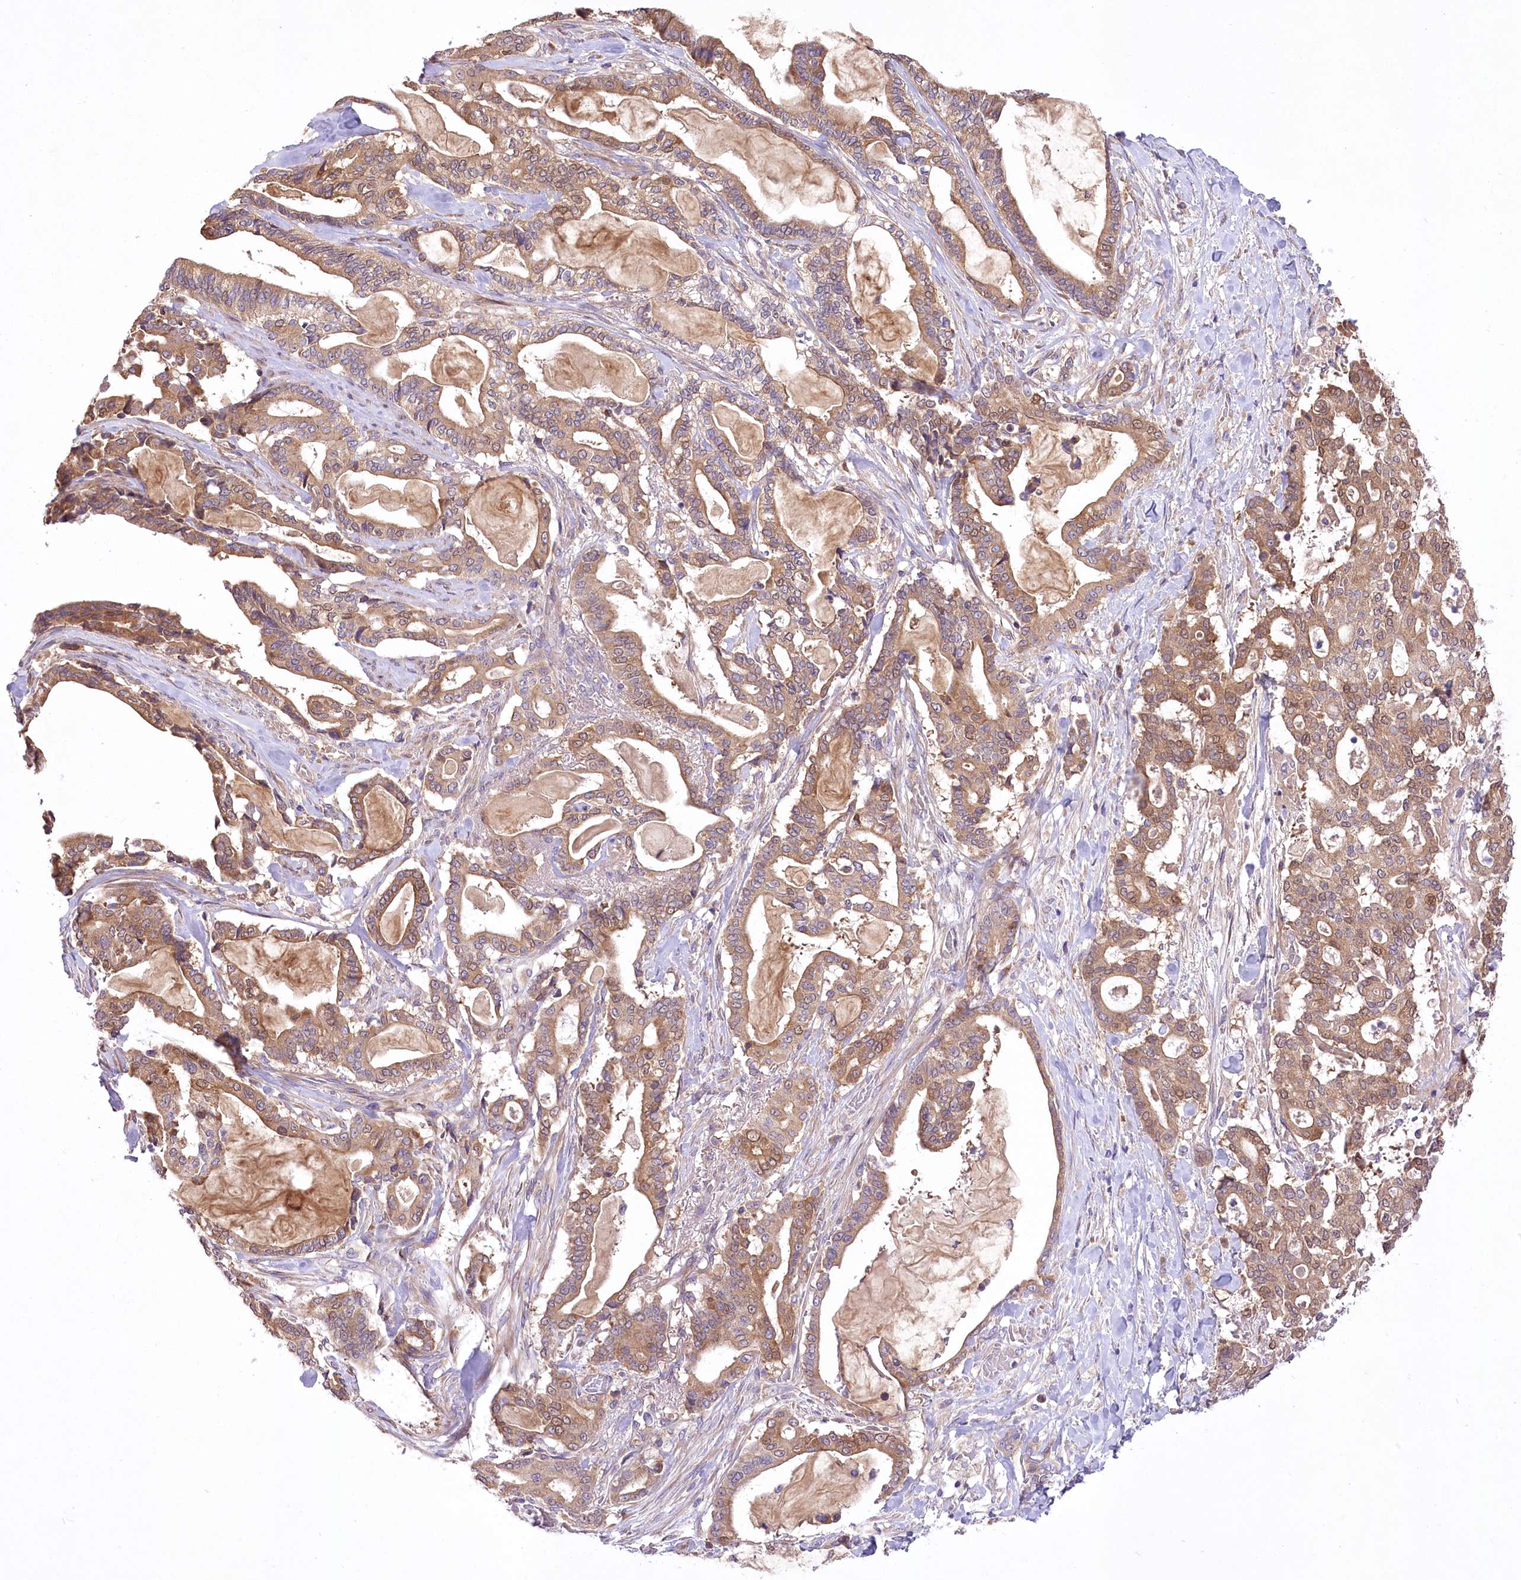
{"staining": {"intensity": "moderate", "quantity": ">75%", "location": "cytoplasmic/membranous,nuclear"}, "tissue": "pancreatic cancer", "cell_type": "Tumor cells", "image_type": "cancer", "snomed": [{"axis": "morphology", "description": "Adenocarcinoma, NOS"}, {"axis": "topography", "description": "Pancreas"}], "caption": "The immunohistochemical stain shows moderate cytoplasmic/membranous and nuclear staining in tumor cells of pancreatic cancer tissue.", "gene": "PBLD", "patient": {"sex": "male", "age": 63}}